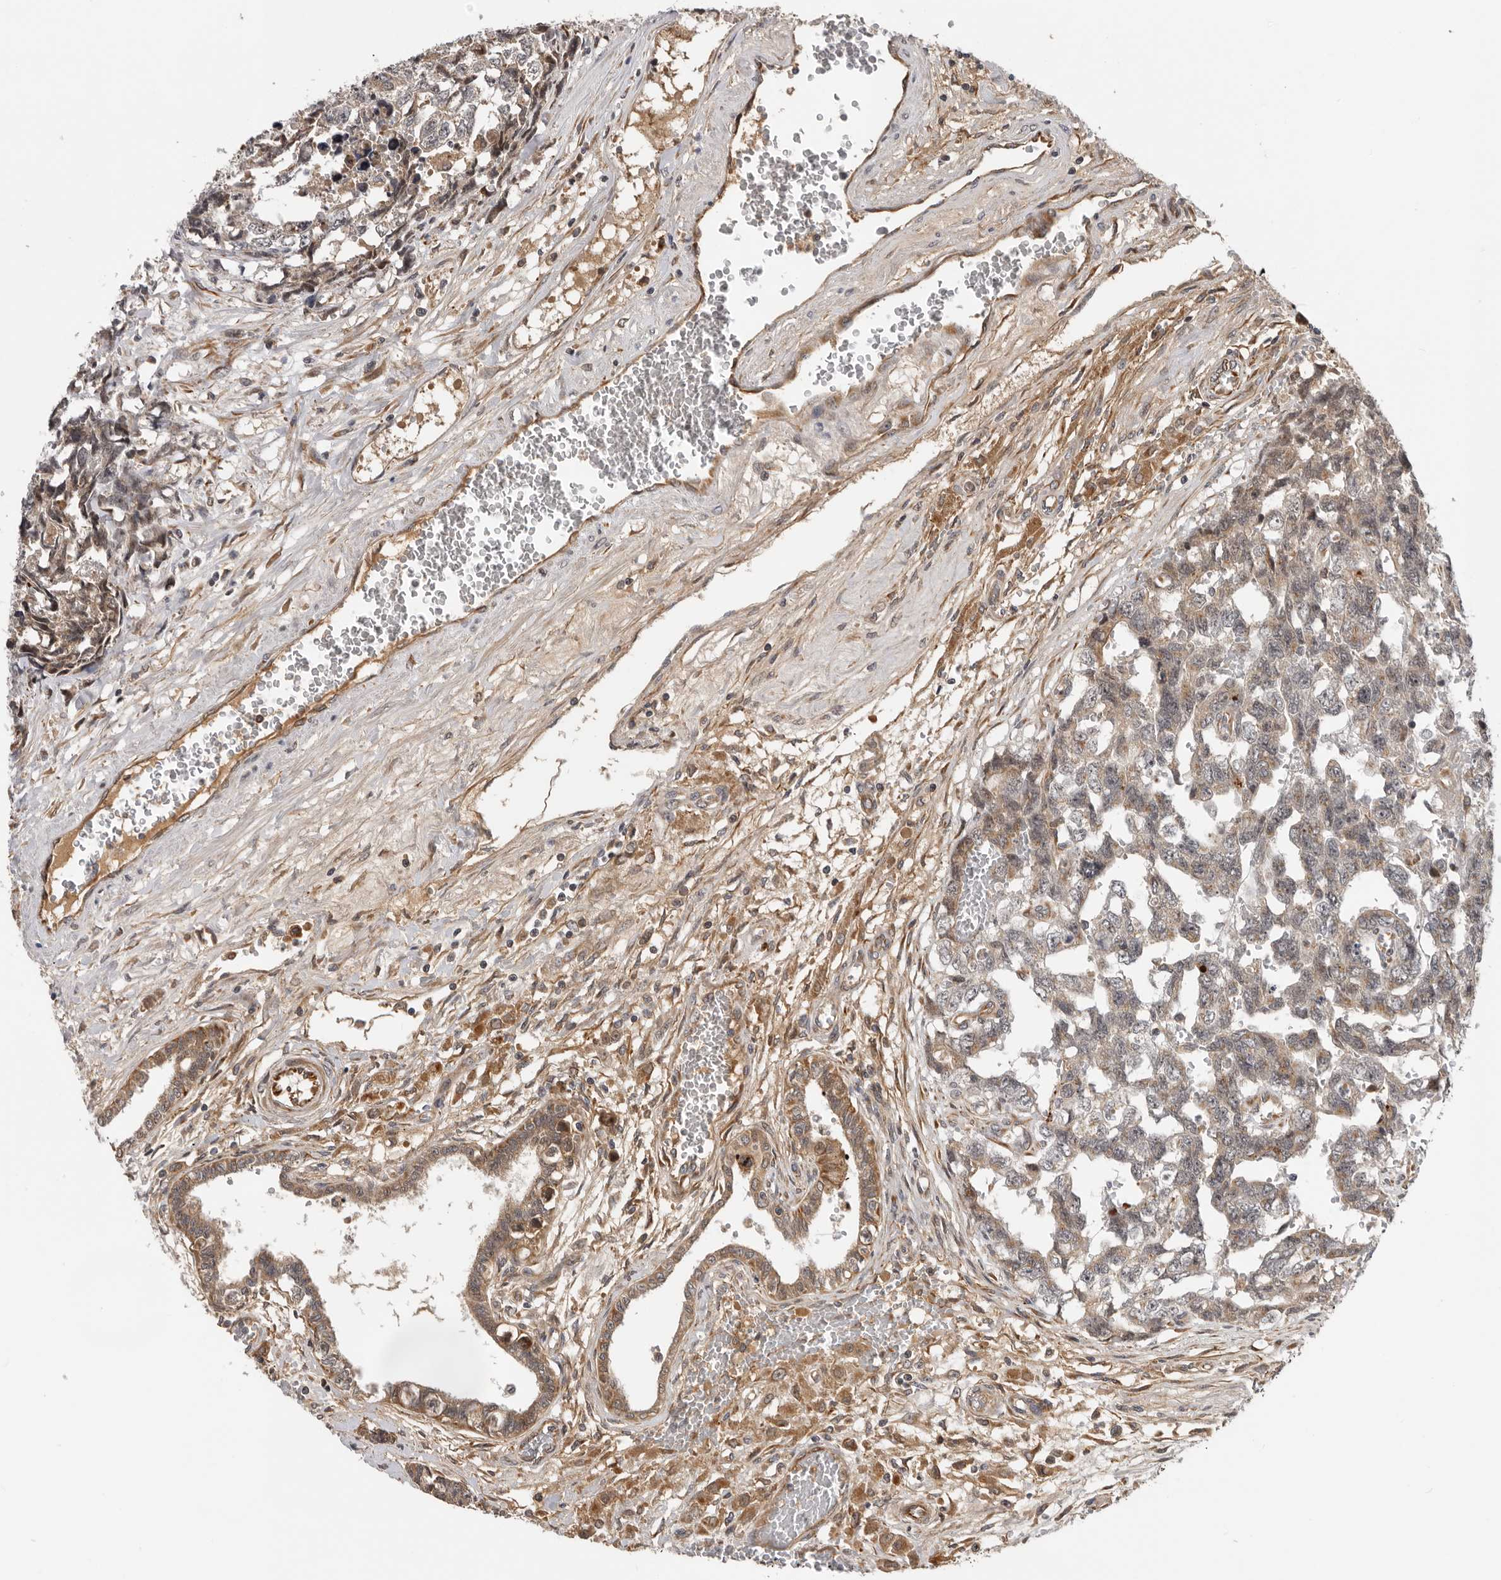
{"staining": {"intensity": "moderate", "quantity": "25%-75%", "location": "cytoplasmic/membranous"}, "tissue": "testis cancer", "cell_type": "Tumor cells", "image_type": "cancer", "snomed": [{"axis": "morphology", "description": "Carcinoma, Embryonal, NOS"}, {"axis": "topography", "description": "Testis"}], "caption": "Testis cancer tissue exhibits moderate cytoplasmic/membranous positivity in about 25%-75% of tumor cells The protein of interest is shown in brown color, while the nuclei are stained blue.", "gene": "RNF157", "patient": {"sex": "male", "age": 31}}